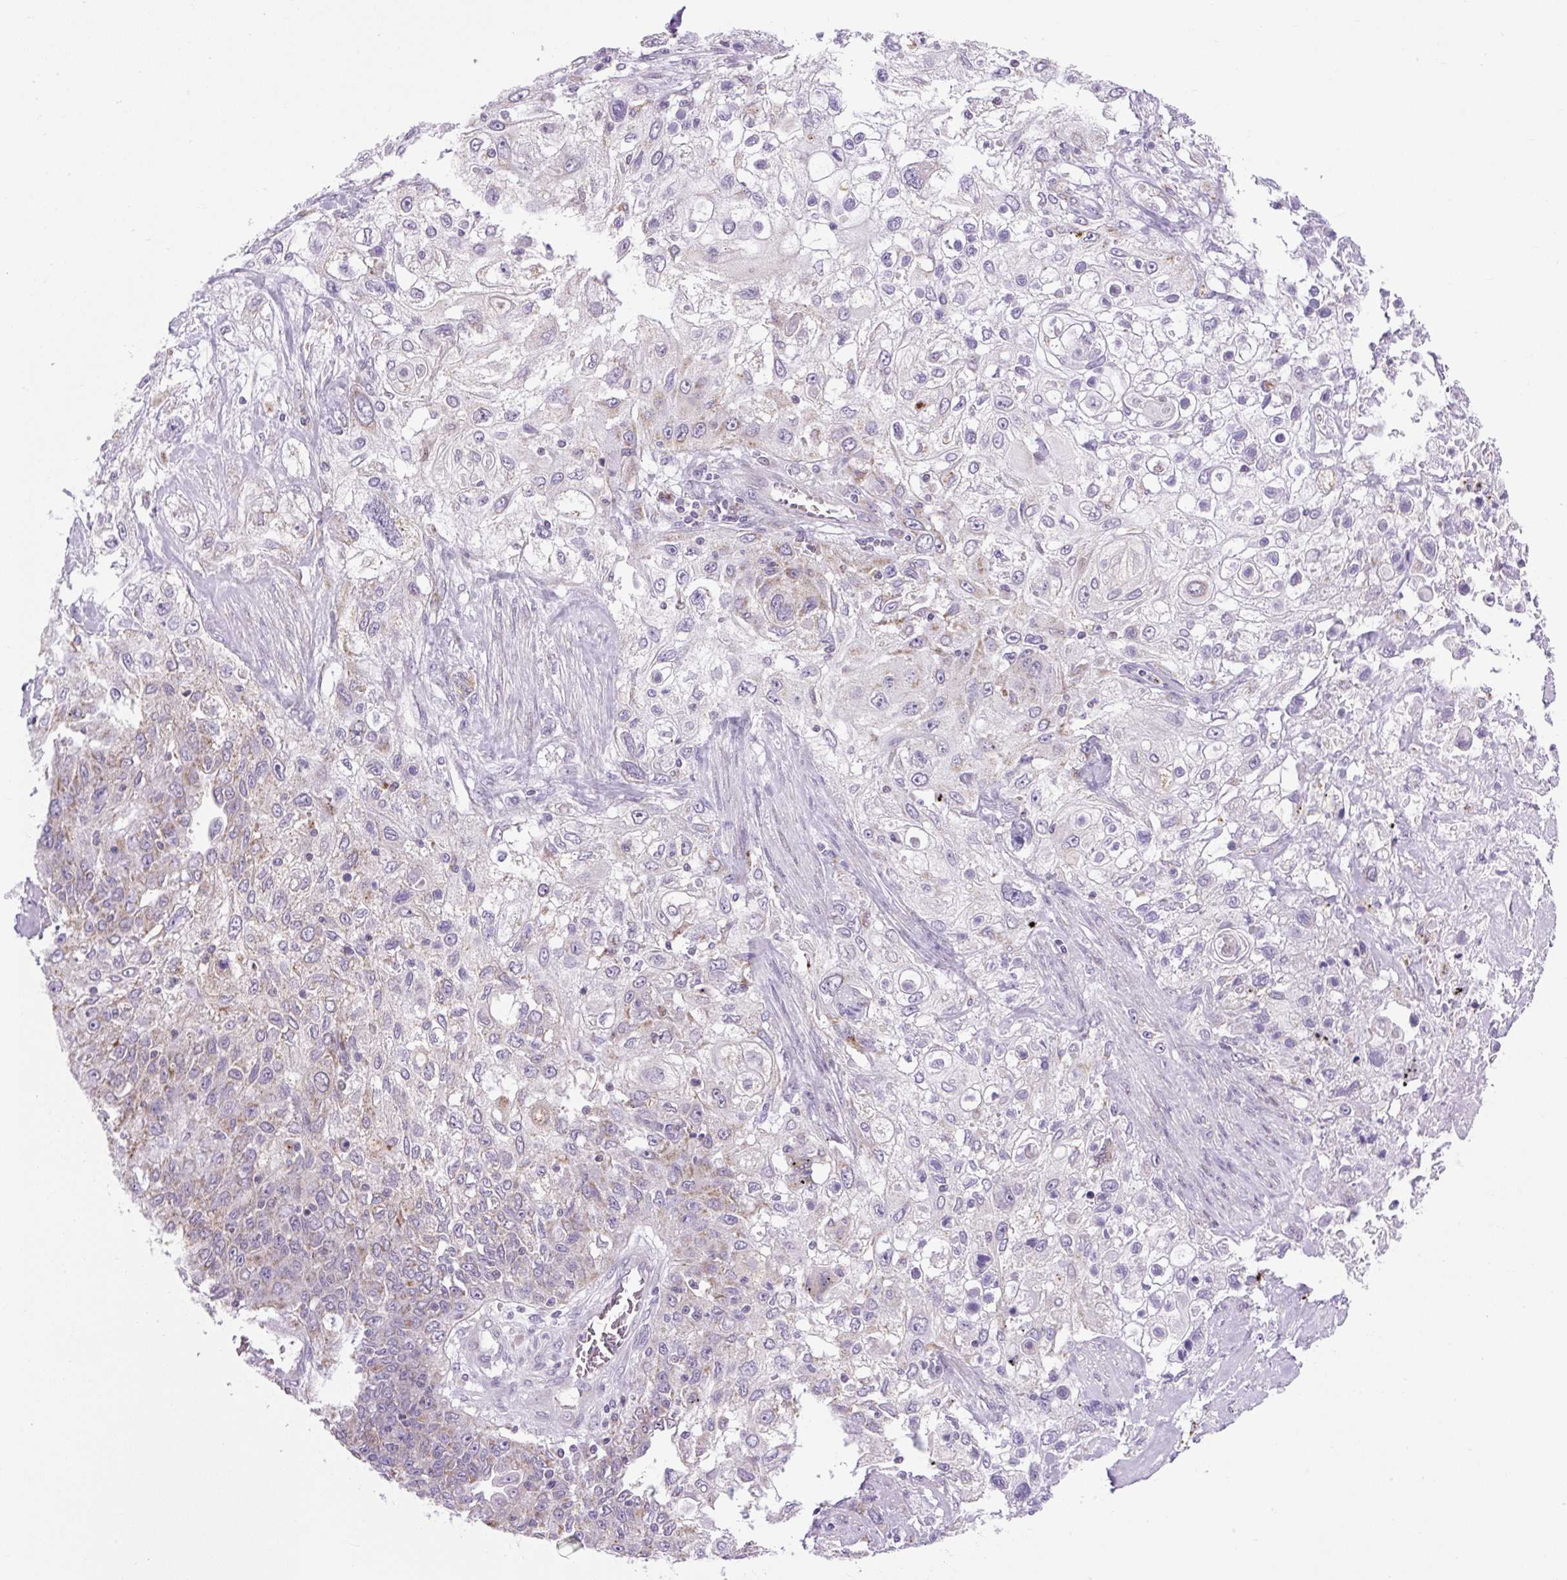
{"staining": {"intensity": "weak", "quantity": "<25%", "location": "cytoplasmic/membranous"}, "tissue": "lung cancer", "cell_type": "Tumor cells", "image_type": "cancer", "snomed": [{"axis": "morphology", "description": "Squamous cell carcinoma, NOS"}, {"axis": "topography", "description": "Lung"}], "caption": "This photomicrograph is of squamous cell carcinoma (lung) stained with immunohistochemistry (IHC) to label a protein in brown with the nuclei are counter-stained blue. There is no positivity in tumor cells. The staining is performed using DAB brown chromogen with nuclei counter-stained in using hematoxylin.", "gene": "RNASE10", "patient": {"sex": "female", "age": 69}}